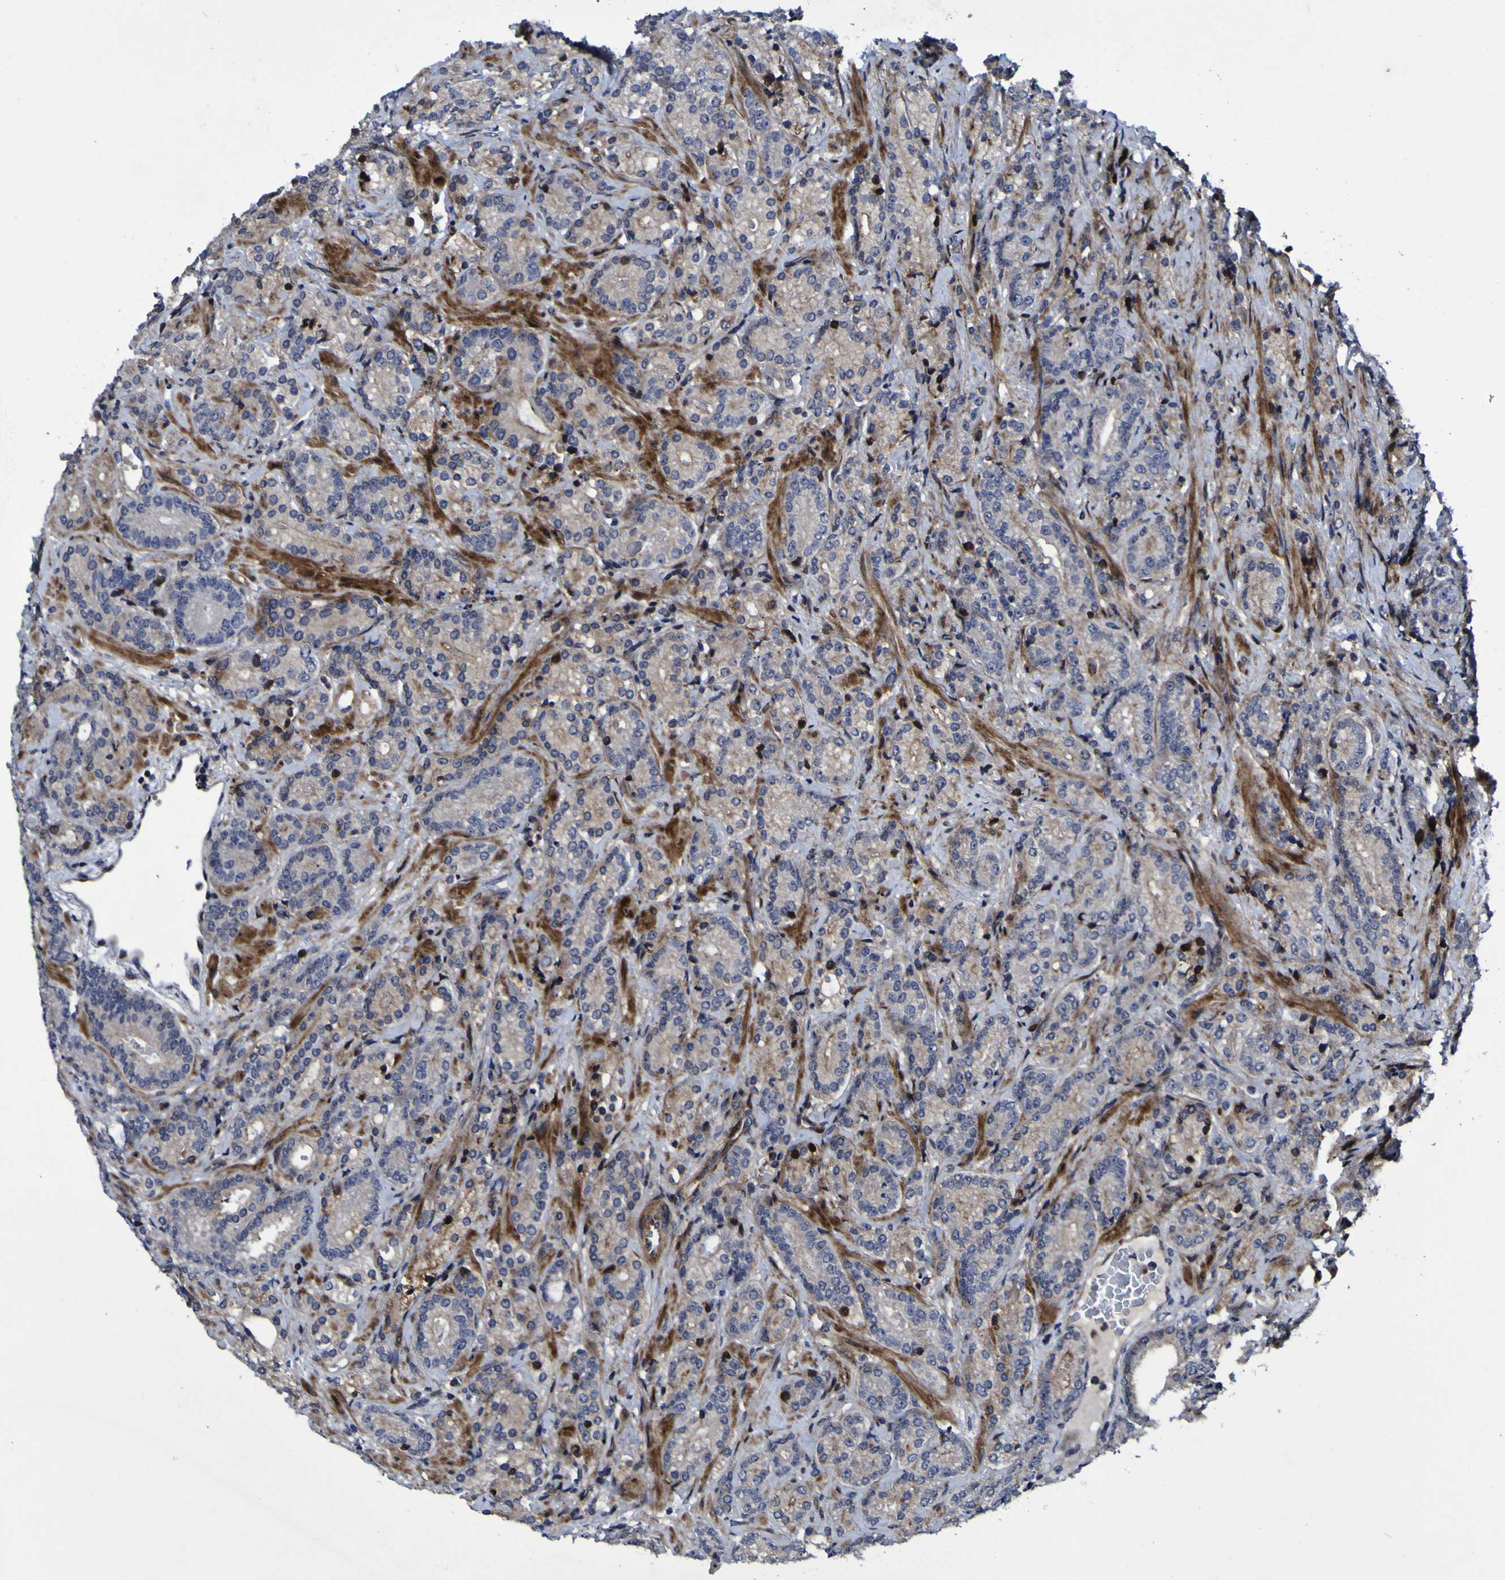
{"staining": {"intensity": "weak", "quantity": ">75%", "location": "cytoplasmic/membranous"}, "tissue": "prostate cancer", "cell_type": "Tumor cells", "image_type": "cancer", "snomed": [{"axis": "morphology", "description": "Adenocarcinoma, High grade"}, {"axis": "topography", "description": "Prostate"}], "caption": "A micrograph of prostate adenocarcinoma (high-grade) stained for a protein displays weak cytoplasmic/membranous brown staining in tumor cells. Ihc stains the protein in brown and the nuclei are stained blue.", "gene": "MGLL", "patient": {"sex": "male", "age": 61}}